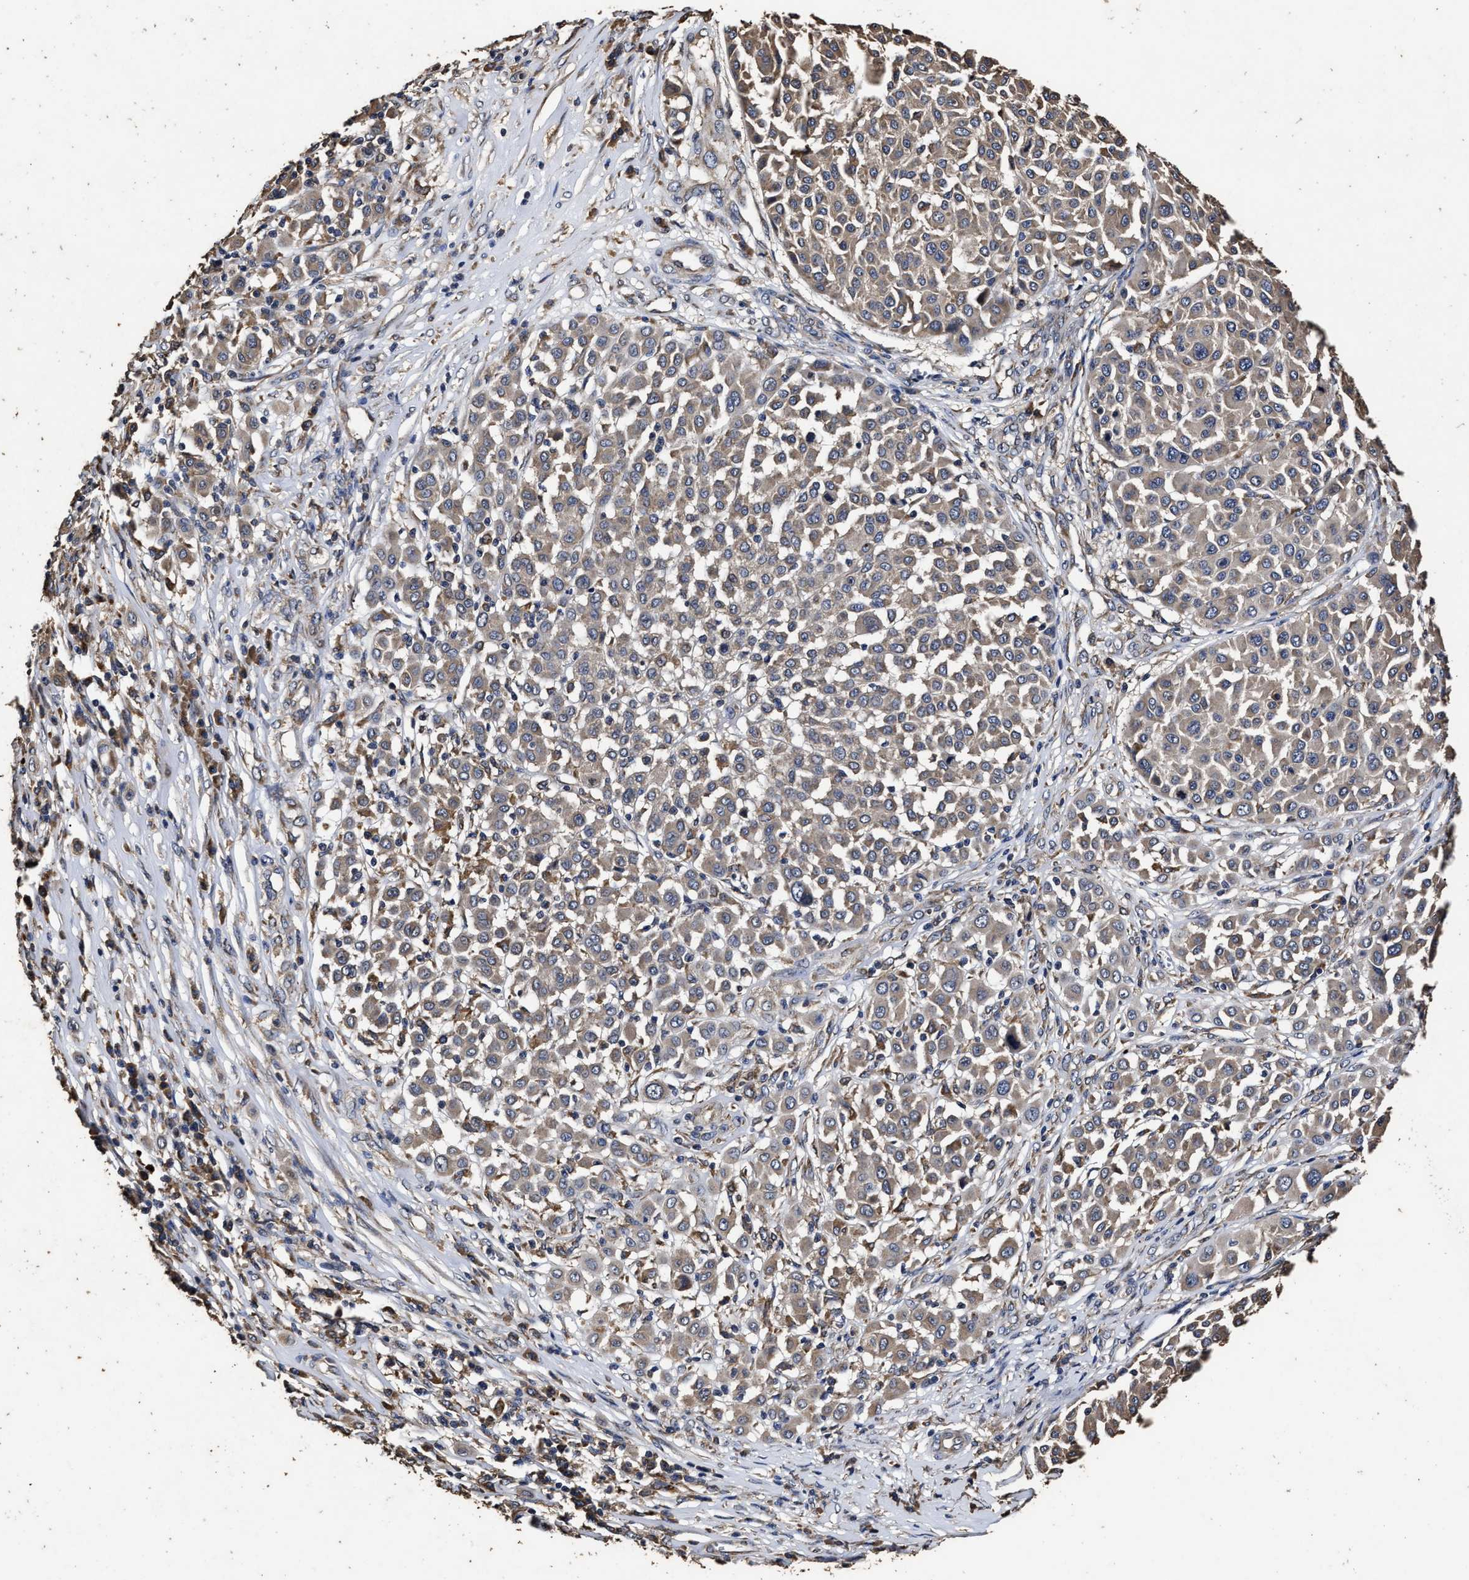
{"staining": {"intensity": "weak", "quantity": ">75%", "location": "cytoplasmic/membranous"}, "tissue": "melanoma", "cell_type": "Tumor cells", "image_type": "cancer", "snomed": [{"axis": "morphology", "description": "Malignant melanoma, Metastatic site"}, {"axis": "topography", "description": "Soft tissue"}], "caption": "High-power microscopy captured an immunohistochemistry (IHC) histopathology image of malignant melanoma (metastatic site), revealing weak cytoplasmic/membranous expression in approximately >75% of tumor cells. The staining is performed using DAB (3,3'-diaminobenzidine) brown chromogen to label protein expression. The nuclei are counter-stained blue using hematoxylin.", "gene": "PPM1K", "patient": {"sex": "male", "age": 41}}